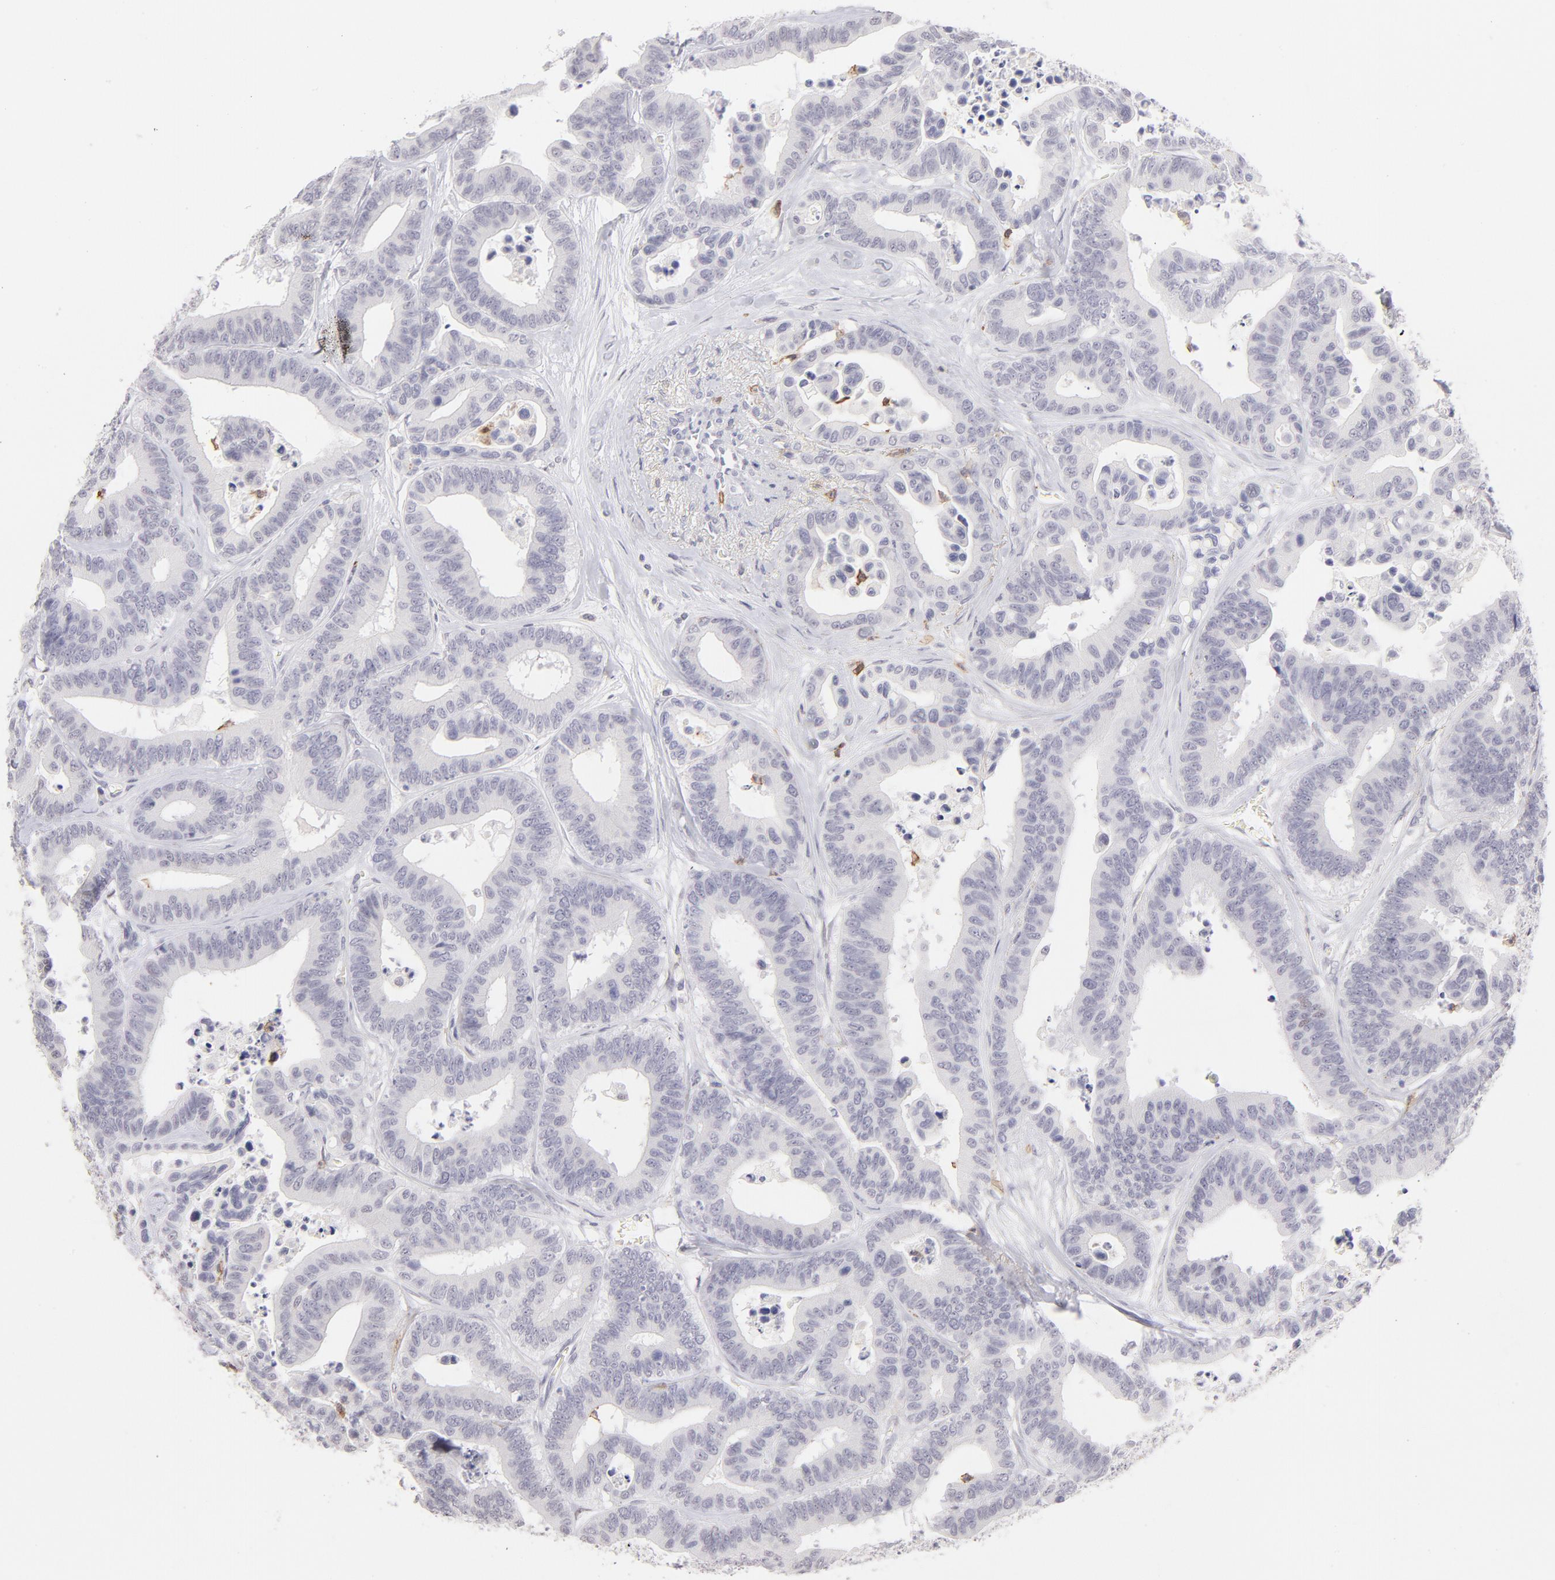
{"staining": {"intensity": "negative", "quantity": "none", "location": "none"}, "tissue": "colorectal cancer", "cell_type": "Tumor cells", "image_type": "cancer", "snomed": [{"axis": "morphology", "description": "Adenocarcinoma, NOS"}, {"axis": "topography", "description": "Colon"}], "caption": "Tumor cells are negative for protein expression in human colorectal adenocarcinoma.", "gene": "LTB4R", "patient": {"sex": "male", "age": 82}}